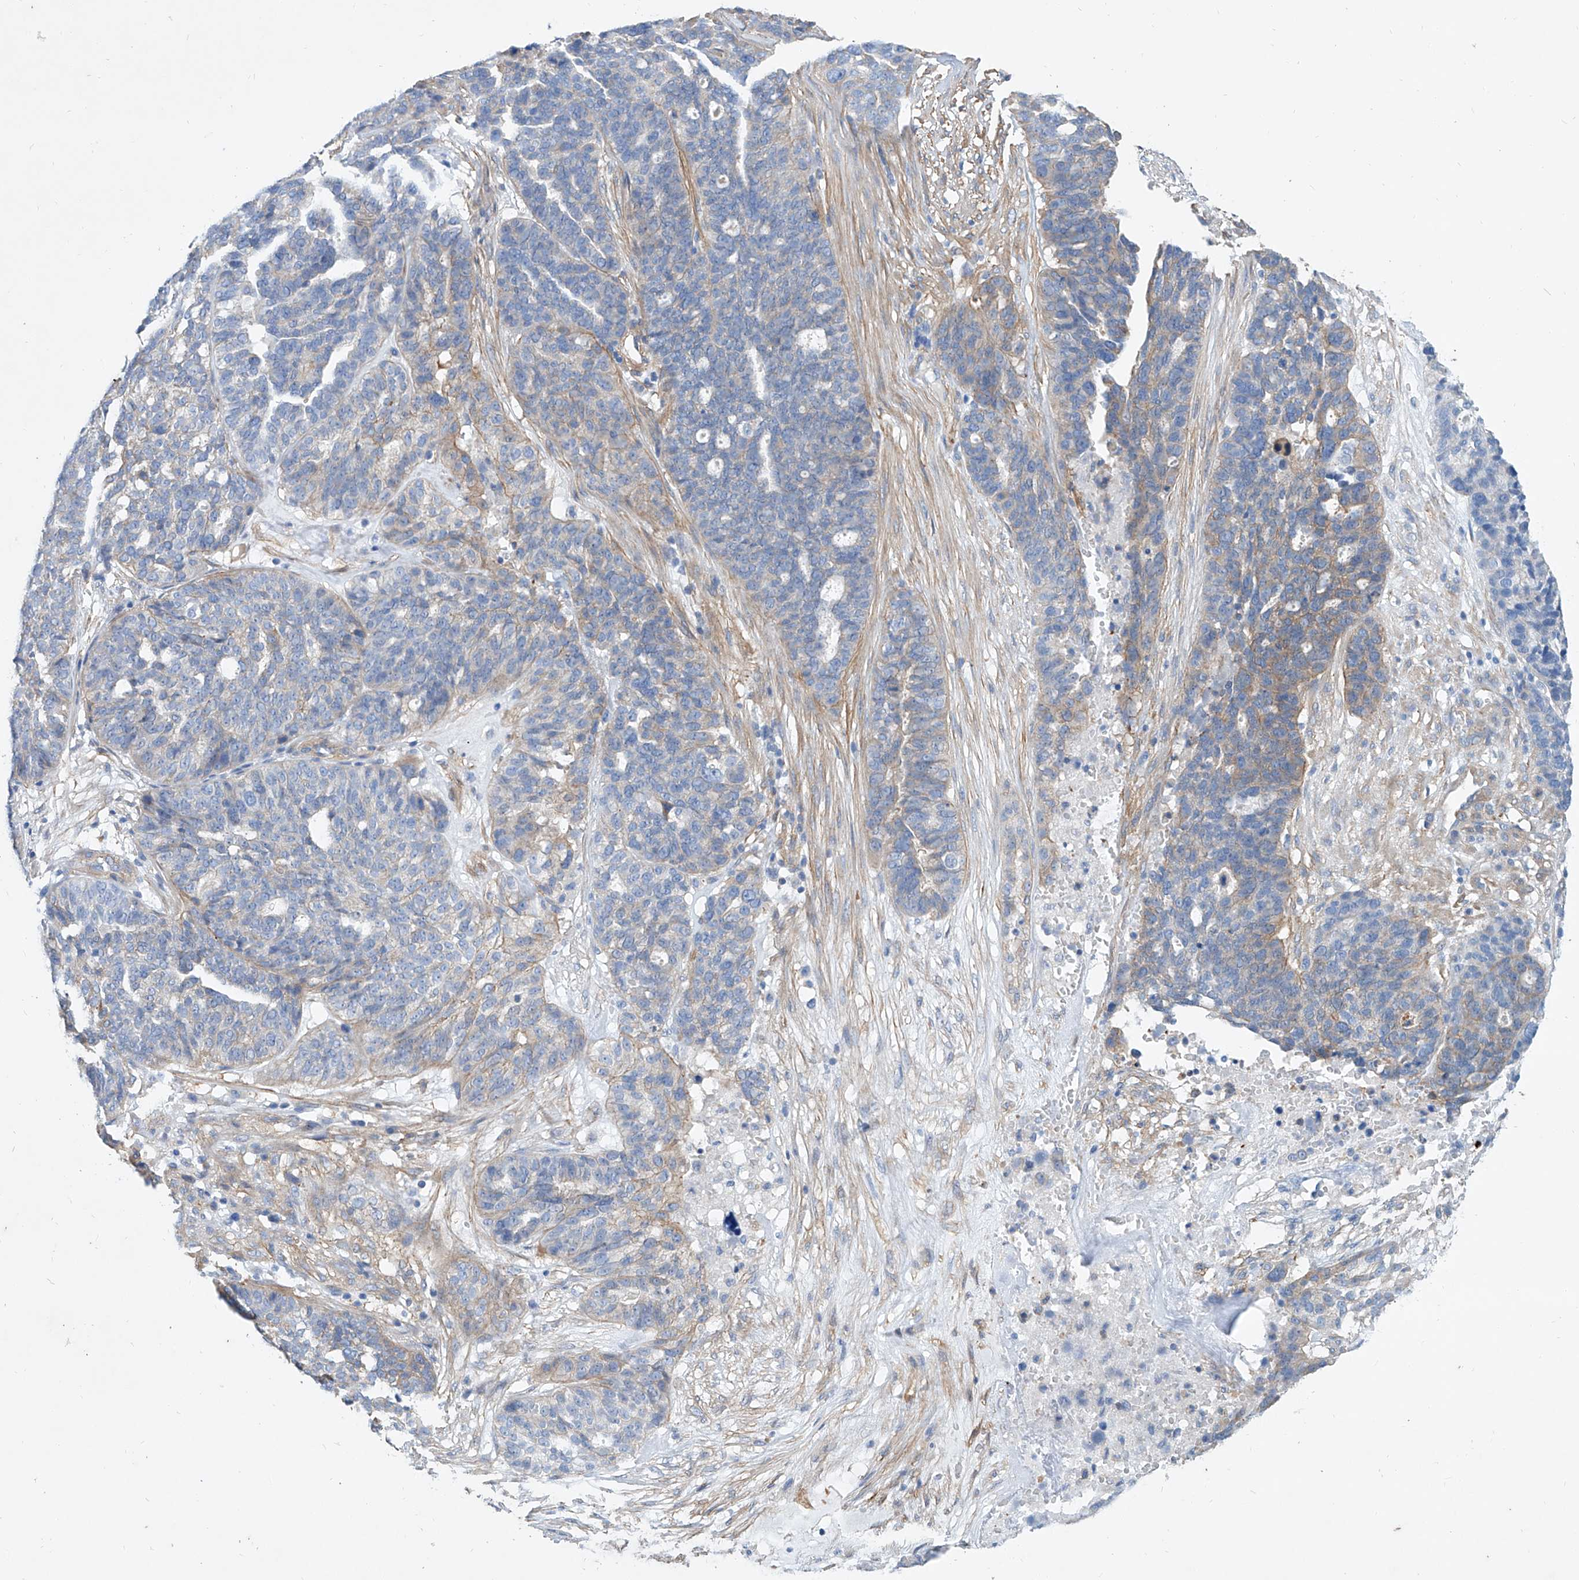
{"staining": {"intensity": "weak", "quantity": "25%-75%", "location": "cytoplasmic/membranous"}, "tissue": "ovarian cancer", "cell_type": "Tumor cells", "image_type": "cancer", "snomed": [{"axis": "morphology", "description": "Cystadenocarcinoma, serous, NOS"}, {"axis": "topography", "description": "Ovary"}], "caption": "IHC (DAB (3,3'-diaminobenzidine)) staining of human ovarian cancer reveals weak cytoplasmic/membranous protein expression in approximately 25%-75% of tumor cells.", "gene": "TAS2R60", "patient": {"sex": "female", "age": 59}}